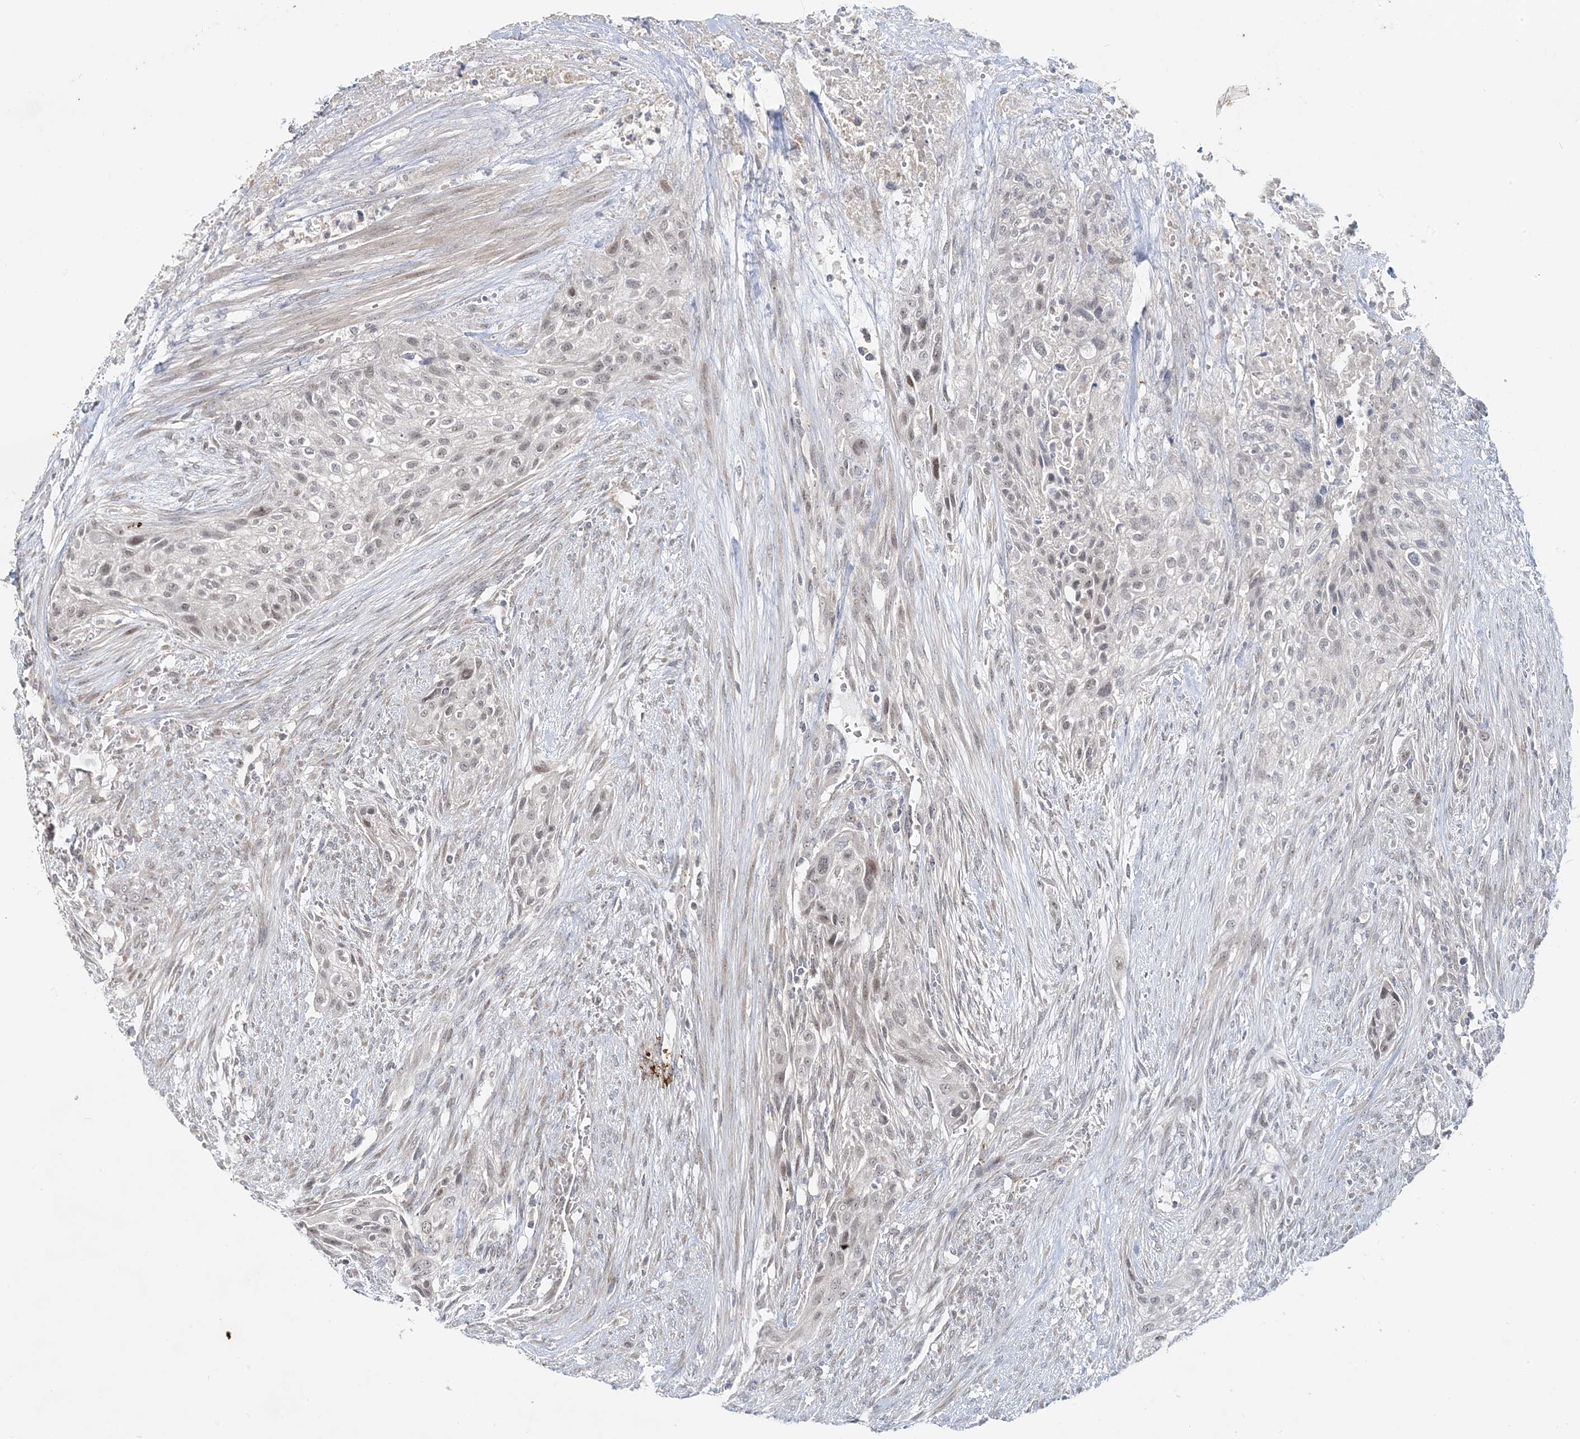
{"staining": {"intensity": "weak", "quantity": "<25%", "location": "nuclear"}, "tissue": "urothelial cancer", "cell_type": "Tumor cells", "image_type": "cancer", "snomed": [{"axis": "morphology", "description": "Urothelial carcinoma, High grade"}, {"axis": "topography", "description": "Urinary bladder"}], "caption": "Immunohistochemistry (IHC) of human urothelial carcinoma (high-grade) exhibits no staining in tumor cells.", "gene": "LEXM", "patient": {"sex": "male", "age": 35}}